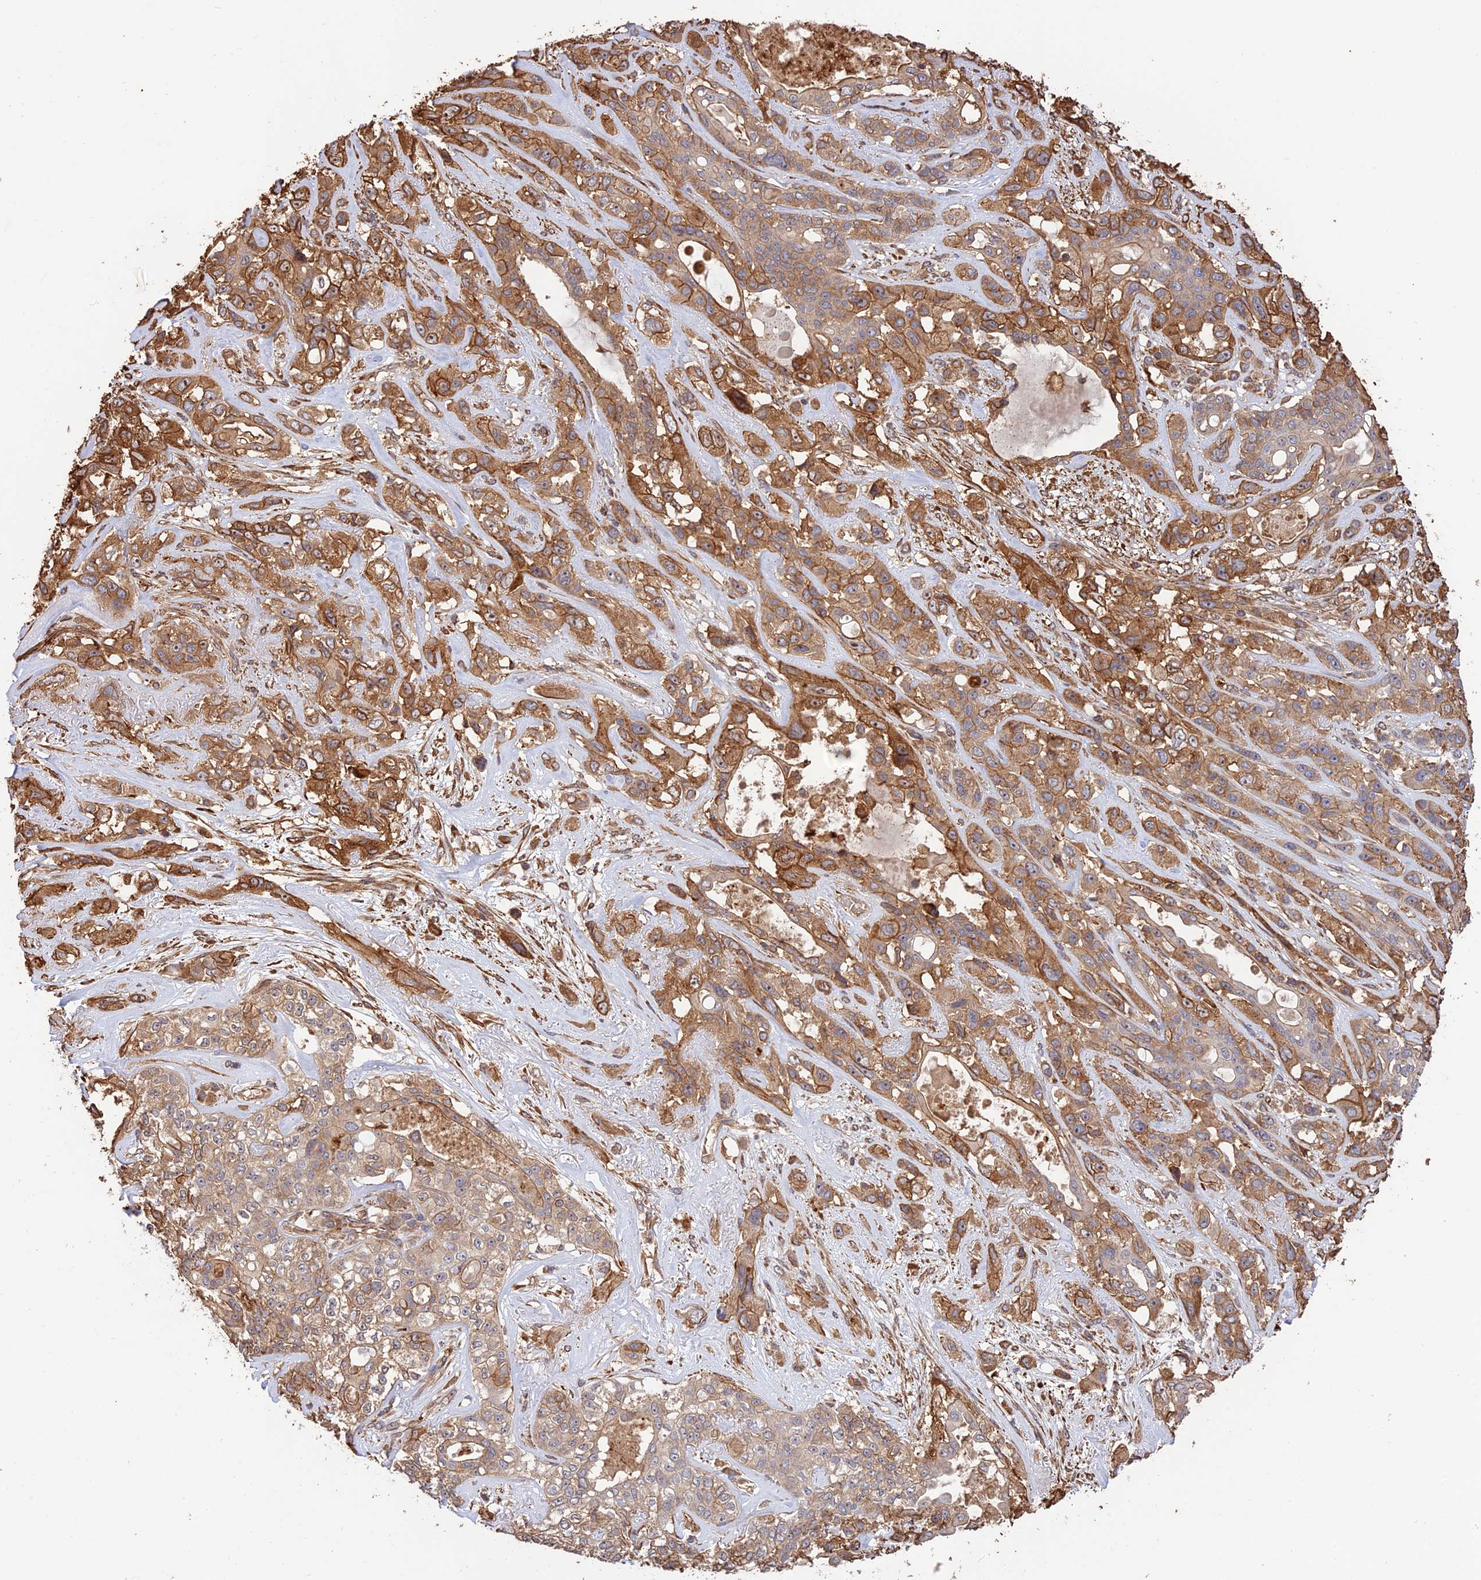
{"staining": {"intensity": "moderate", "quantity": ">75%", "location": "cytoplasmic/membranous"}, "tissue": "lung cancer", "cell_type": "Tumor cells", "image_type": "cancer", "snomed": [{"axis": "morphology", "description": "Squamous cell carcinoma, NOS"}, {"axis": "topography", "description": "Lung"}], "caption": "Lung cancer (squamous cell carcinoma) was stained to show a protein in brown. There is medium levels of moderate cytoplasmic/membranous staining in approximately >75% of tumor cells. (IHC, brightfield microscopy, high magnification).", "gene": "CREBL2", "patient": {"sex": "female", "age": 70}}